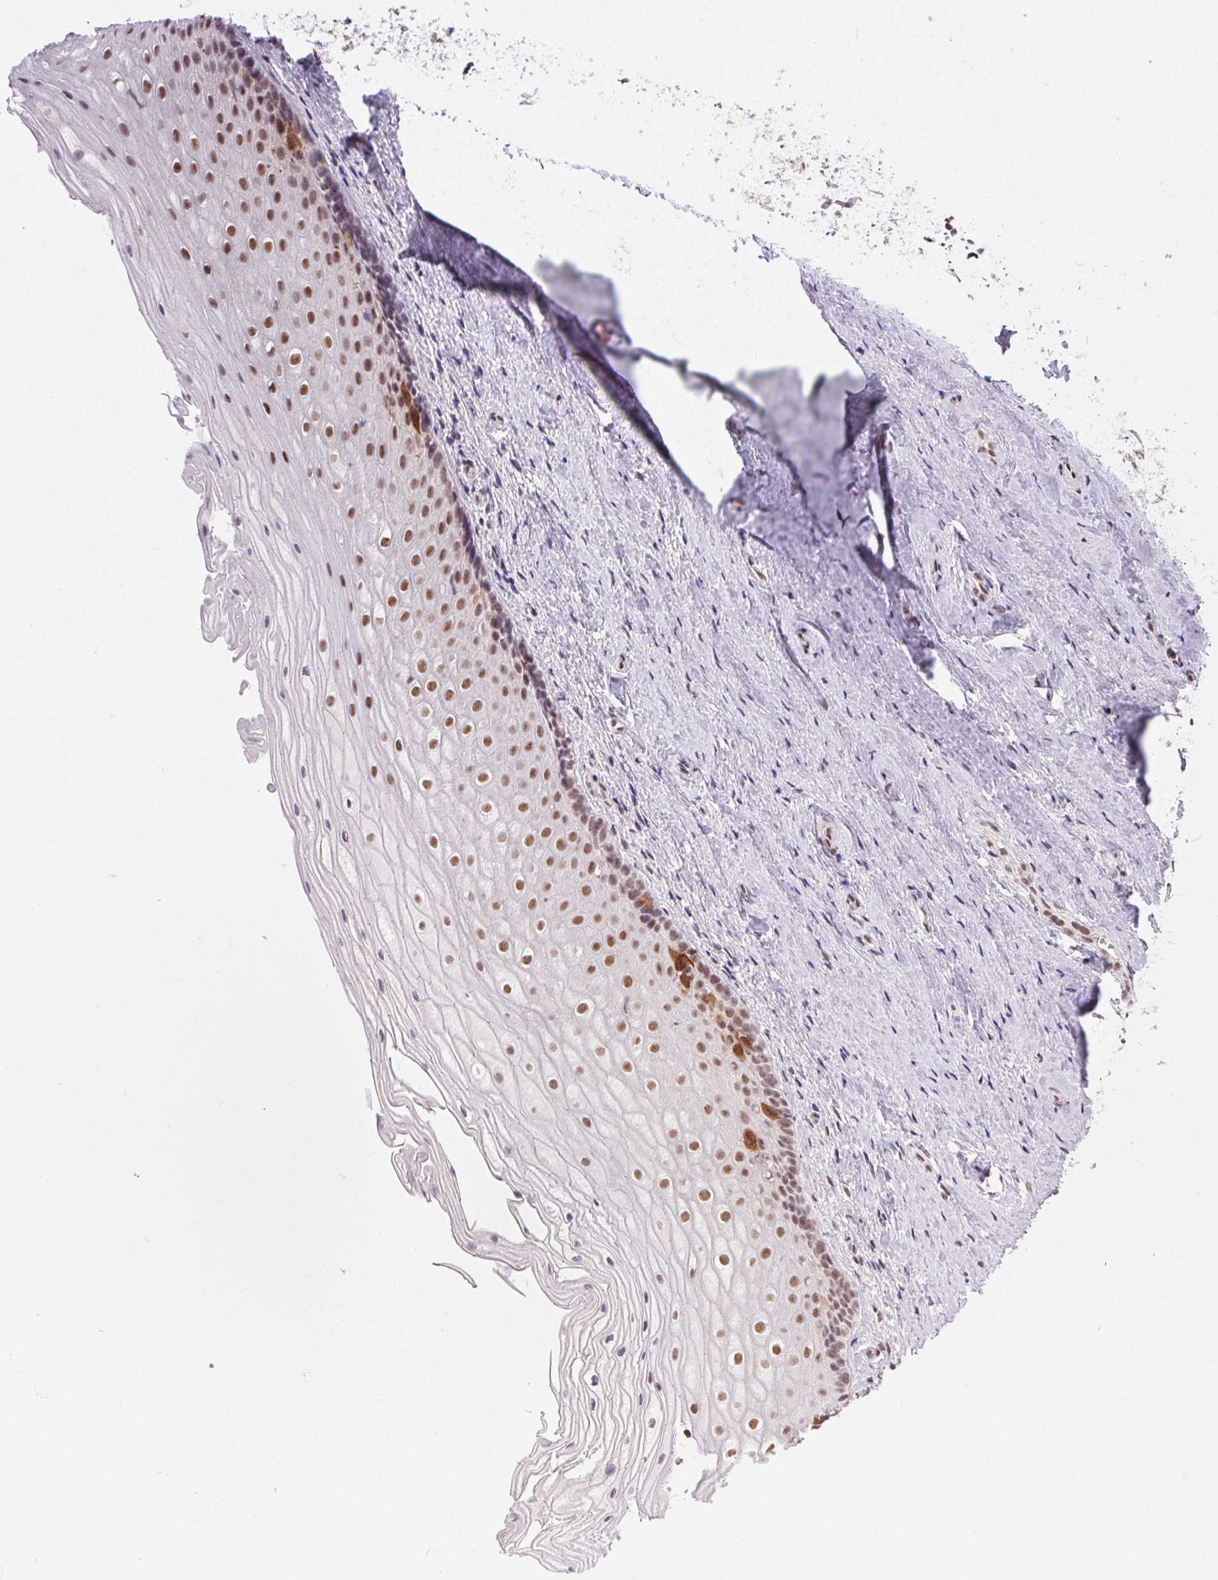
{"staining": {"intensity": "moderate", "quantity": ">75%", "location": "nuclear"}, "tissue": "vagina", "cell_type": "Squamous epithelial cells", "image_type": "normal", "snomed": [{"axis": "morphology", "description": "Normal tissue, NOS"}, {"axis": "topography", "description": "Vagina"}], "caption": "Immunohistochemical staining of unremarkable human vagina demonstrates medium levels of moderate nuclear staining in approximately >75% of squamous epithelial cells.", "gene": "CD2BP2", "patient": {"sex": "female", "age": 52}}